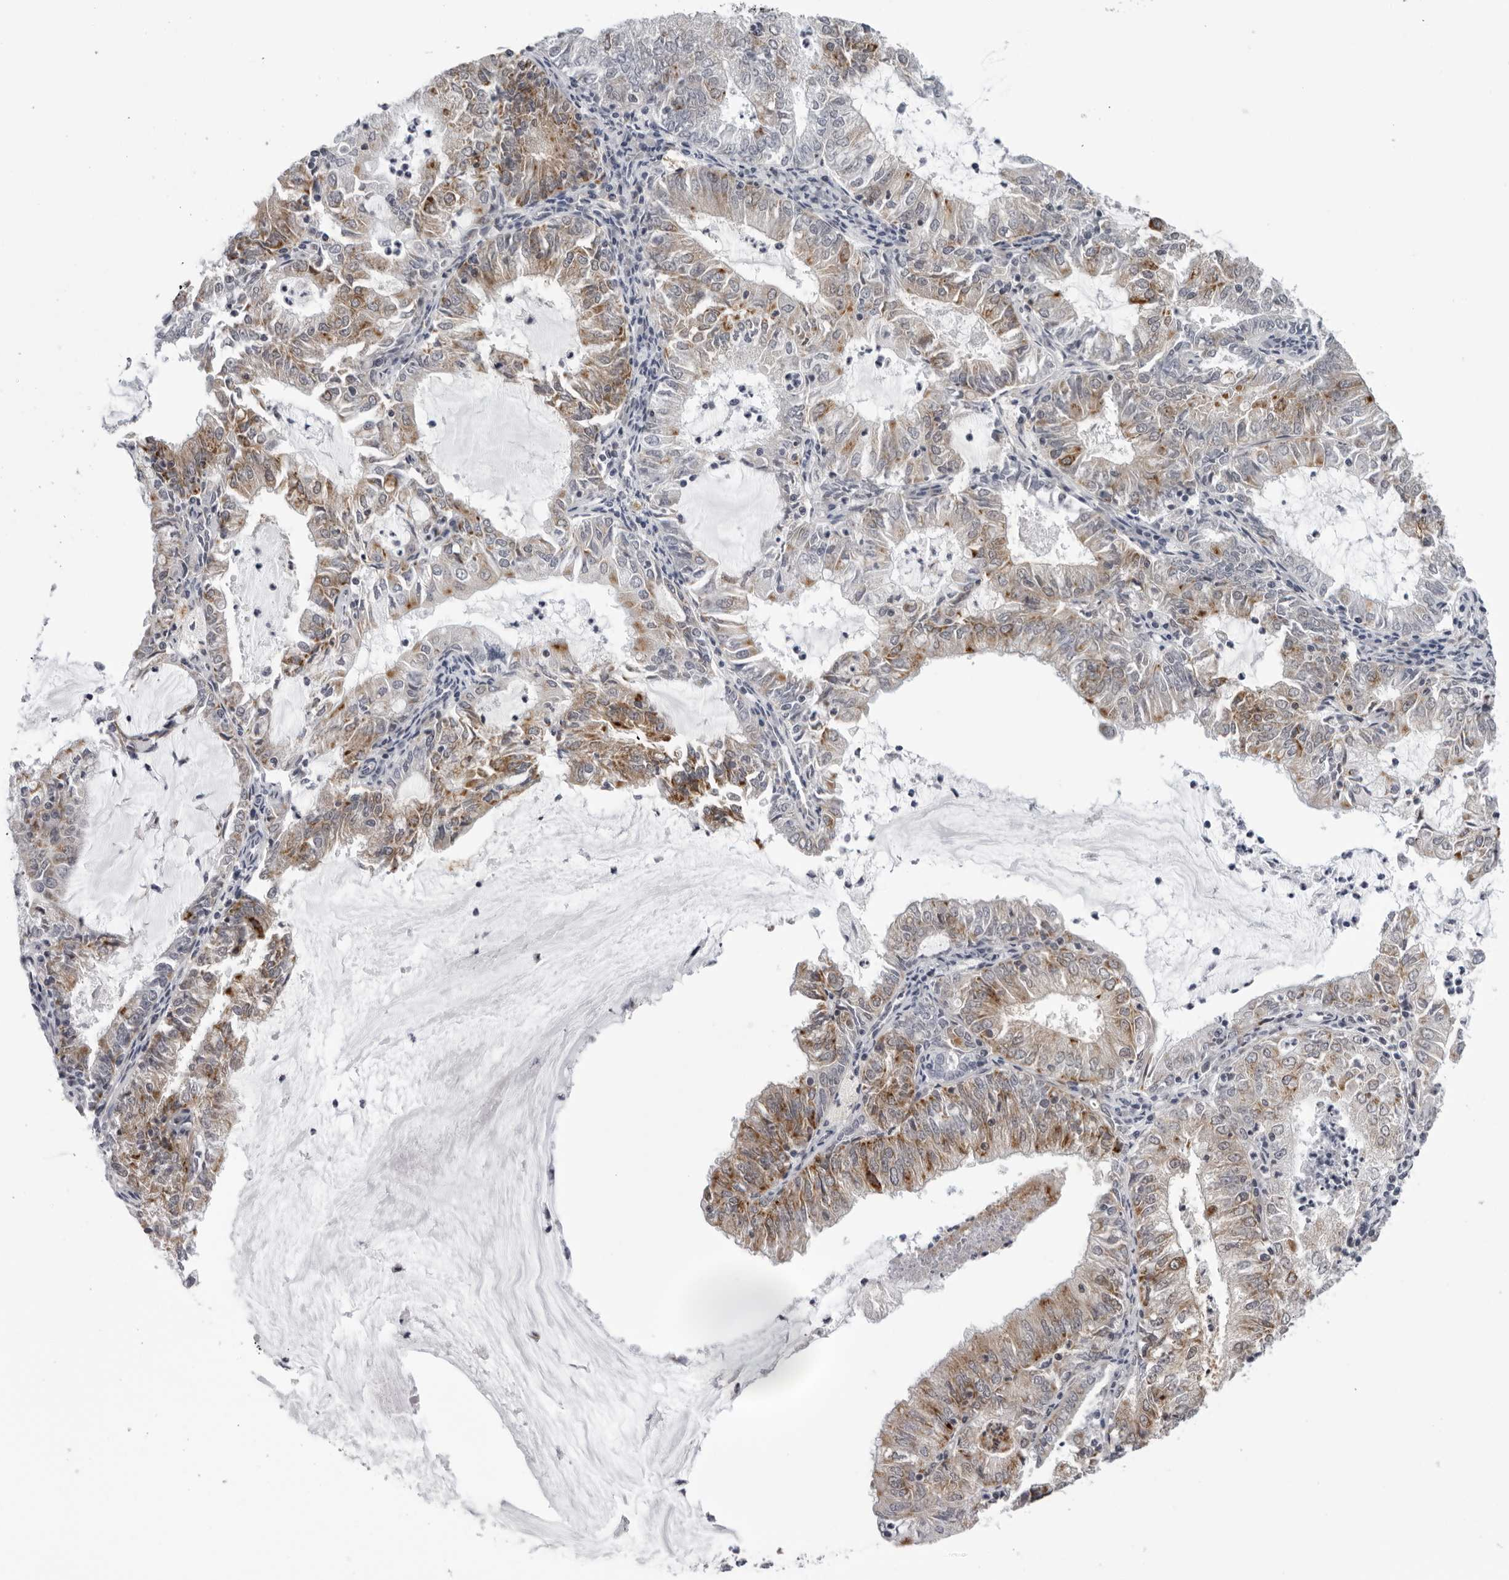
{"staining": {"intensity": "moderate", "quantity": "25%-75%", "location": "cytoplasmic/membranous"}, "tissue": "endometrial cancer", "cell_type": "Tumor cells", "image_type": "cancer", "snomed": [{"axis": "morphology", "description": "Adenocarcinoma, NOS"}, {"axis": "topography", "description": "Endometrium"}], "caption": "A histopathology image of human endometrial cancer stained for a protein shows moderate cytoplasmic/membranous brown staining in tumor cells.", "gene": "CPT2", "patient": {"sex": "female", "age": 57}}